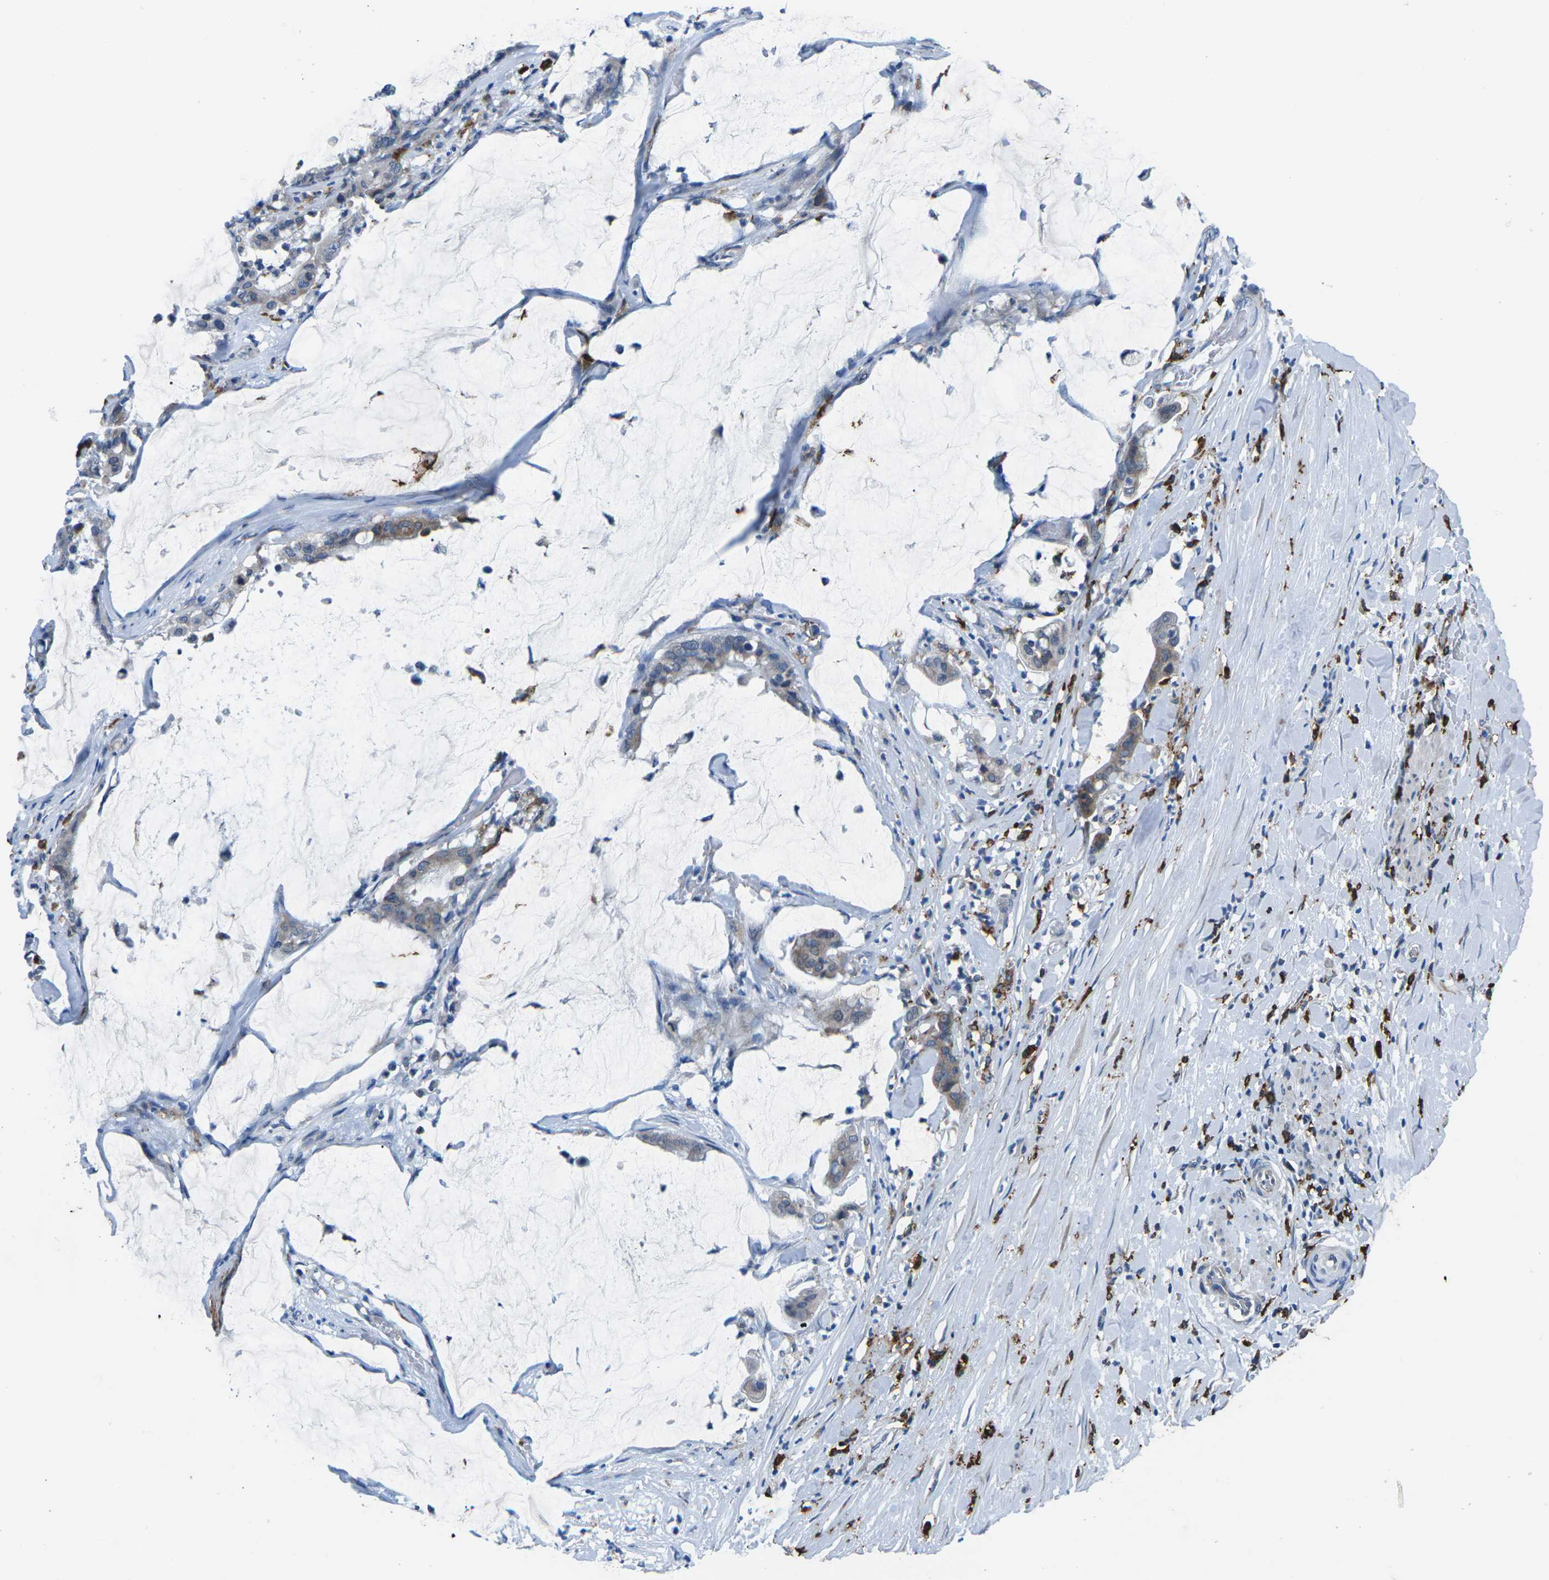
{"staining": {"intensity": "weak", "quantity": "<25%", "location": "cytoplasmic/membranous"}, "tissue": "pancreatic cancer", "cell_type": "Tumor cells", "image_type": "cancer", "snomed": [{"axis": "morphology", "description": "Adenocarcinoma, NOS"}, {"axis": "topography", "description": "Pancreas"}], "caption": "Immunohistochemistry (IHC) of human pancreatic cancer exhibits no positivity in tumor cells.", "gene": "PTPN1", "patient": {"sex": "male", "age": 41}}